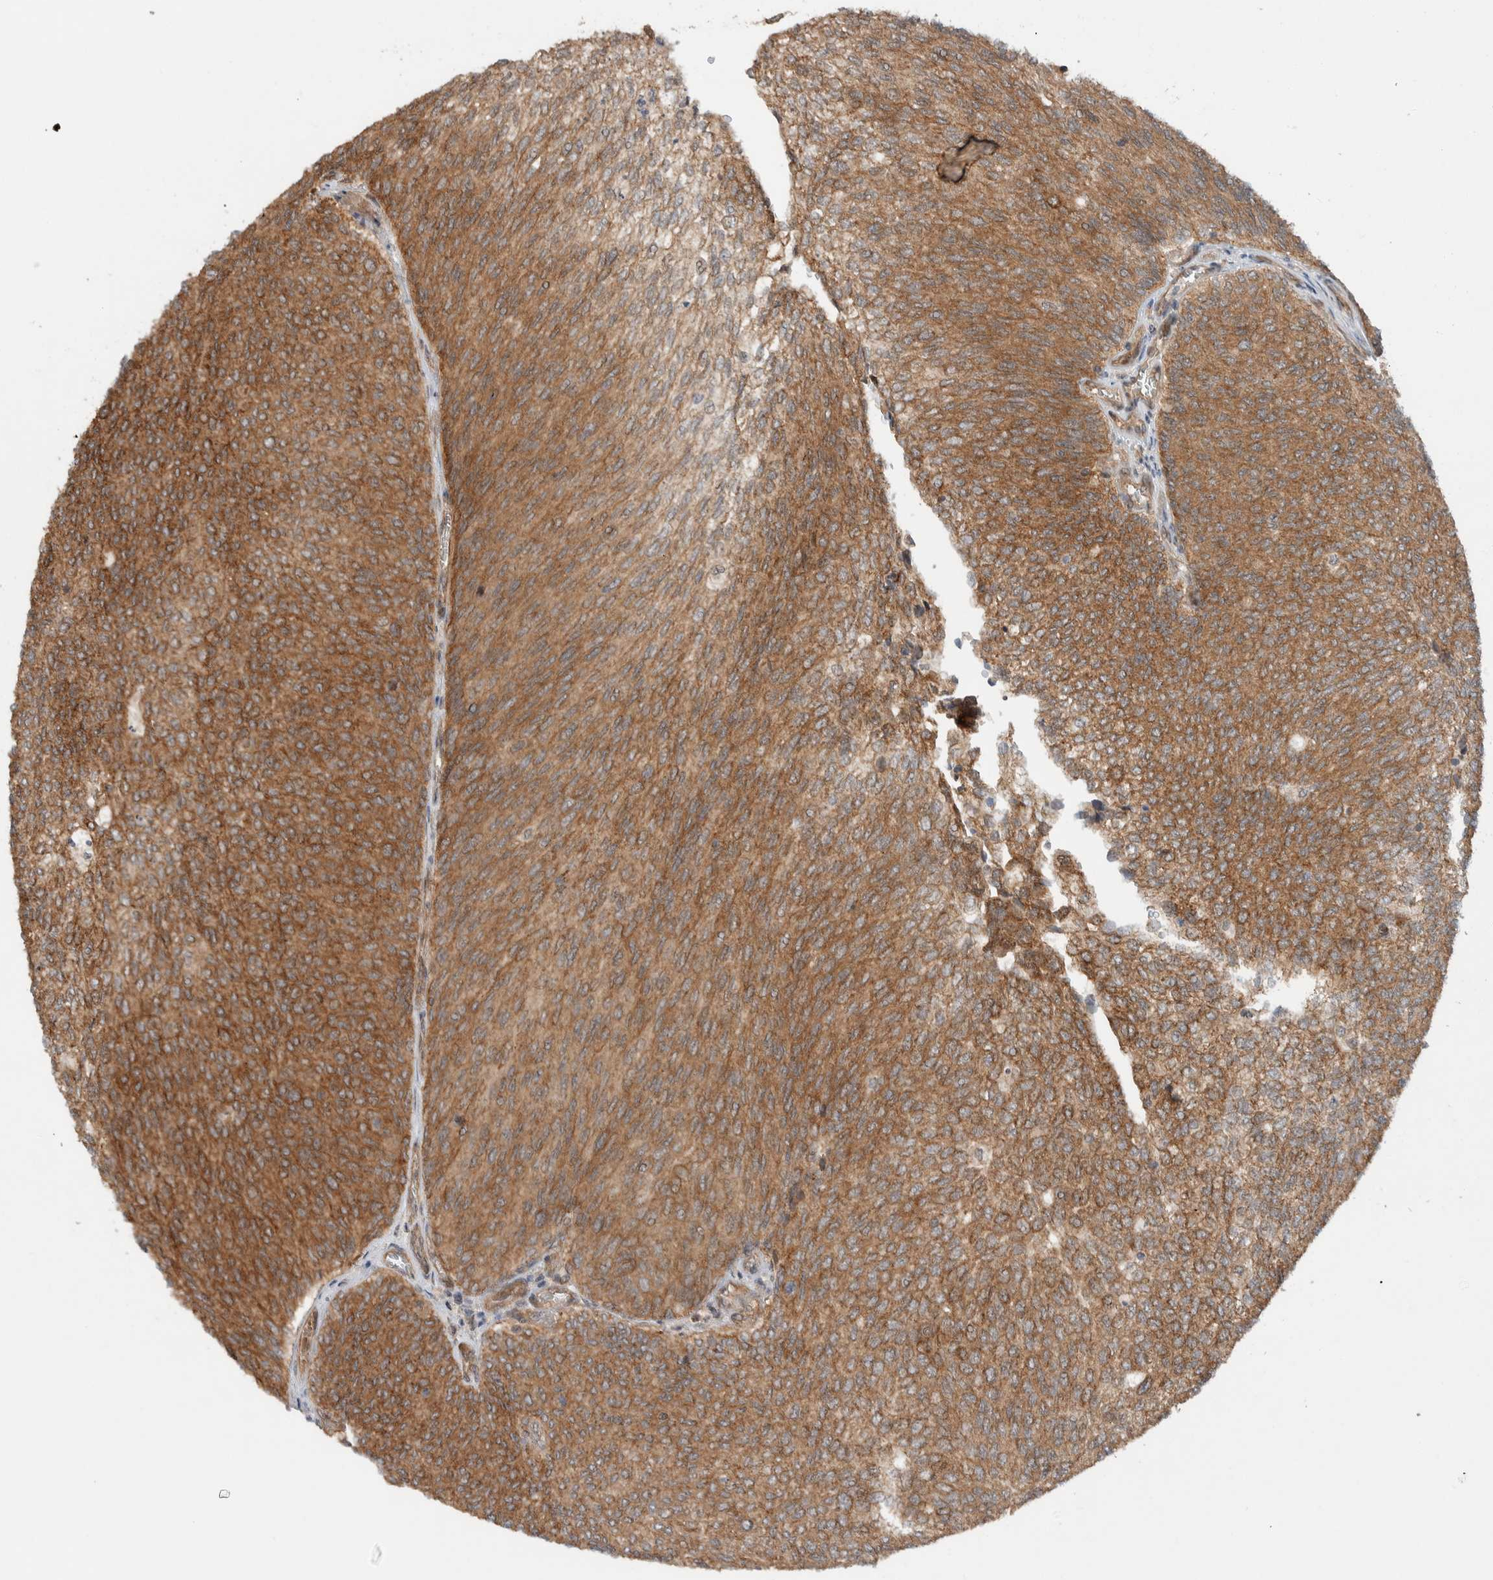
{"staining": {"intensity": "moderate", "quantity": ">75%", "location": "cytoplasmic/membranous"}, "tissue": "urothelial cancer", "cell_type": "Tumor cells", "image_type": "cancer", "snomed": [{"axis": "morphology", "description": "Urothelial carcinoma, Low grade"}, {"axis": "topography", "description": "Urinary bladder"}], "caption": "About >75% of tumor cells in urothelial cancer reveal moderate cytoplasmic/membranous protein positivity as visualized by brown immunohistochemical staining.", "gene": "KLHL6", "patient": {"sex": "female", "age": 79}}